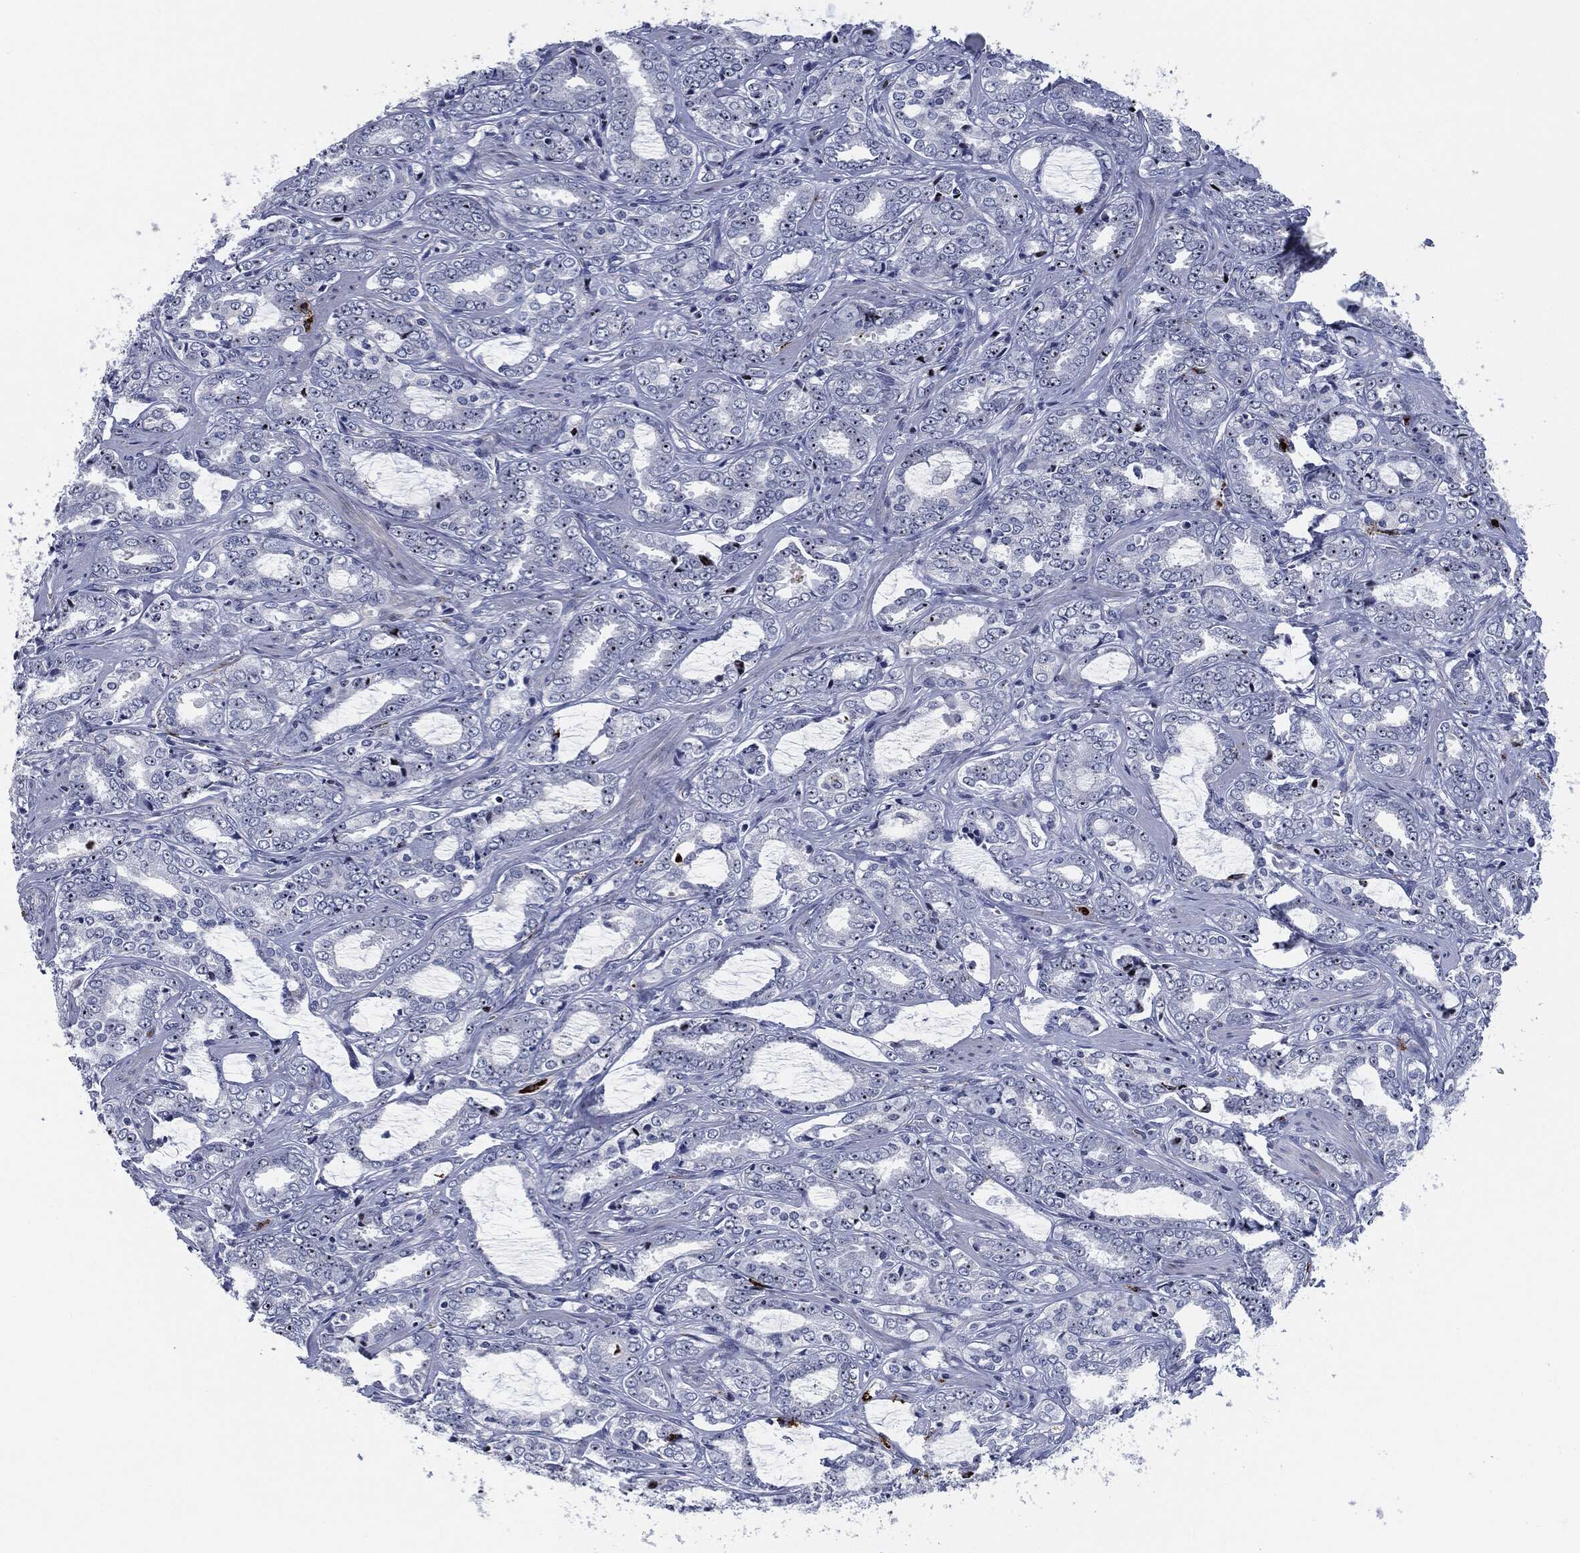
{"staining": {"intensity": "moderate", "quantity": "<25%", "location": "nuclear"}, "tissue": "prostate cancer", "cell_type": "Tumor cells", "image_type": "cancer", "snomed": [{"axis": "morphology", "description": "Adenocarcinoma, Medium grade"}, {"axis": "topography", "description": "Prostate"}], "caption": "Prostate adenocarcinoma (medium-grade) stained with a brown dye exhibits moderate nuclear positive positivity in about <25% of tumor cells.", "gene": "MPO", "patient": {"sex": "male", "age": 71}}